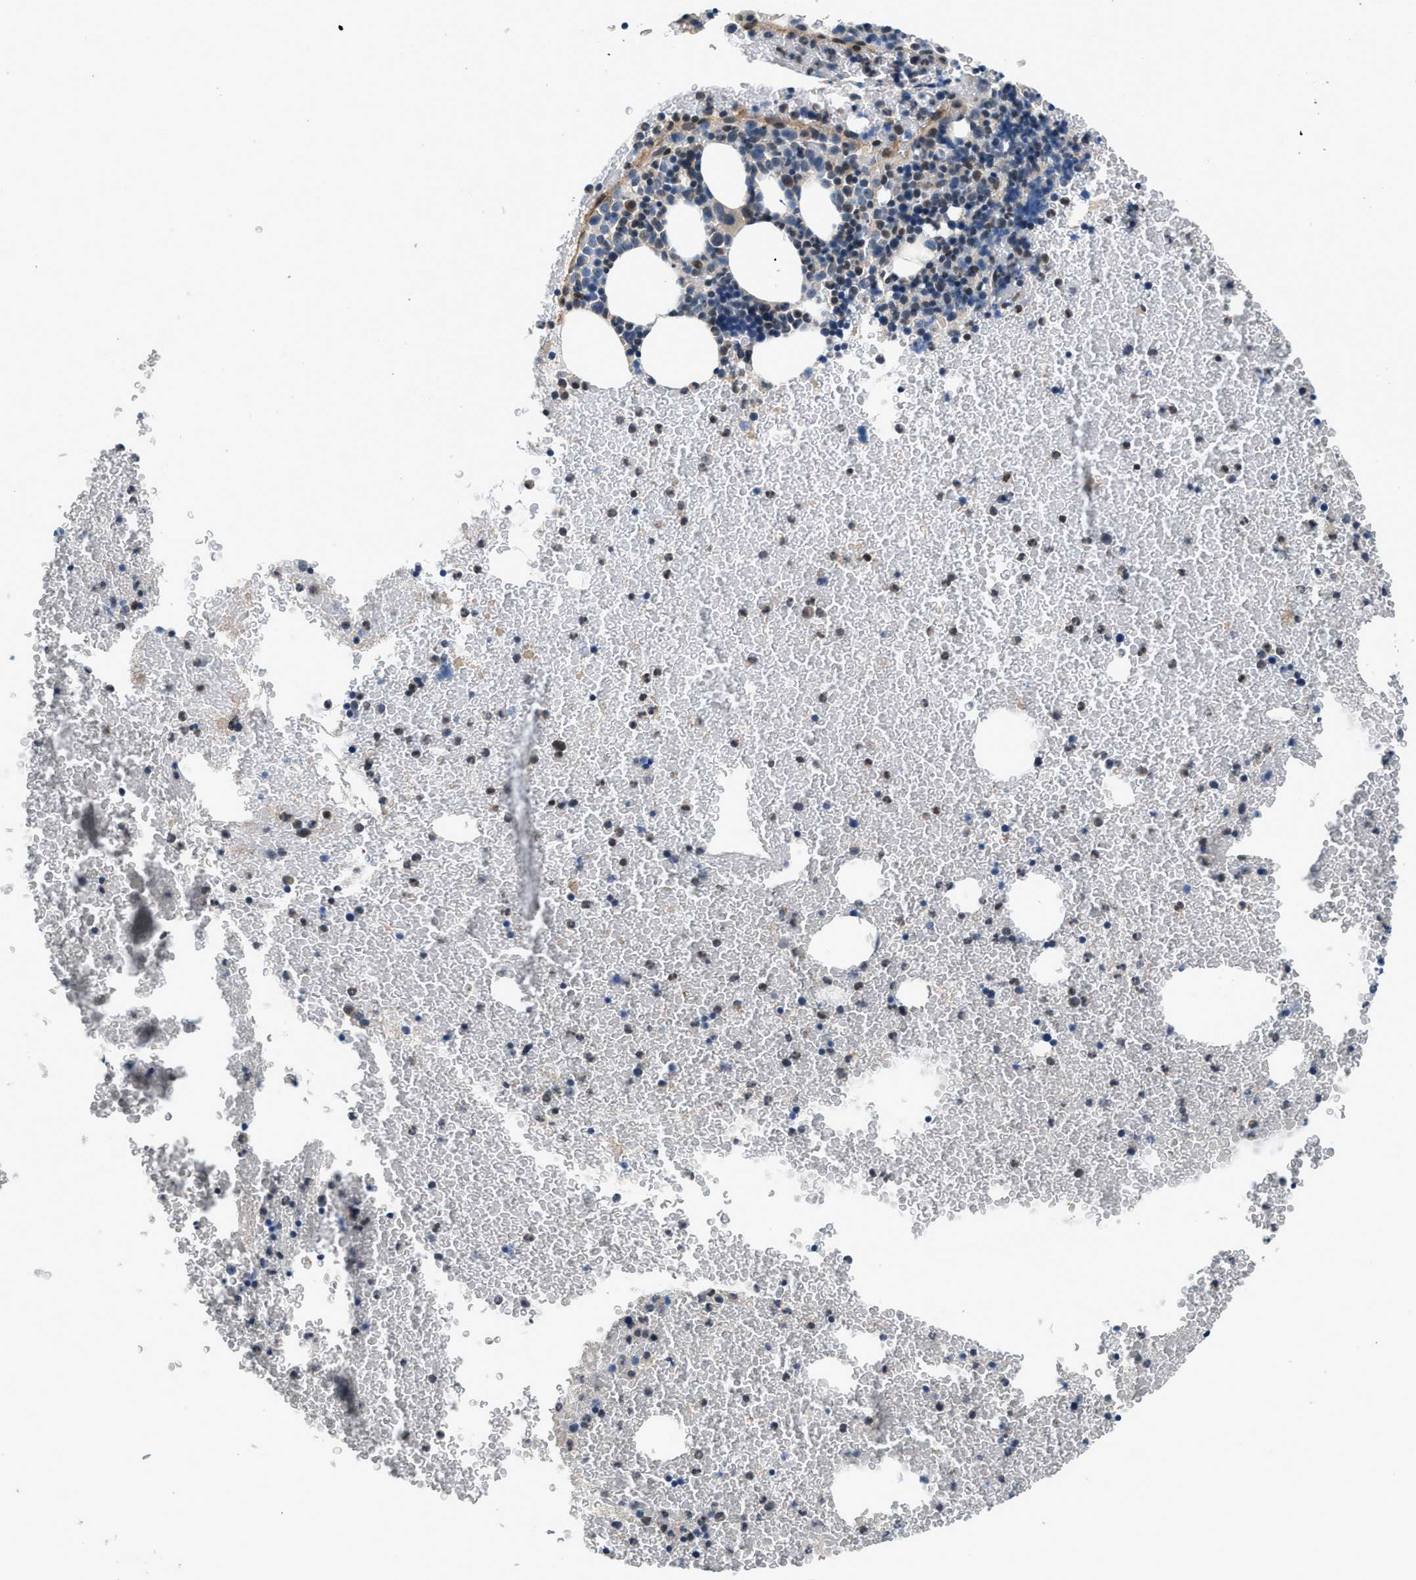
{"staining": {"intensity": "weak", "quantity": "25%-75%", "location": "nuclear"}, "tissue": "bone marrow", "cell_type": "Hematopoietic cells", "image_type": "normal", "snomed": [{"axis": "morphology", "description": "Normal tissue, NOS"}, {"axis": "morphology", "description": "Inflammation, NOS"}, {"axis": "topography", "description": "Bone marrow"}], "caption": "A micrograph of bone marrow stained for a protein reveals weak nuclear brown staining in hematopoietic cells.", "gene": "SSH2", "patient": {"sex": "male", "age": 47}}